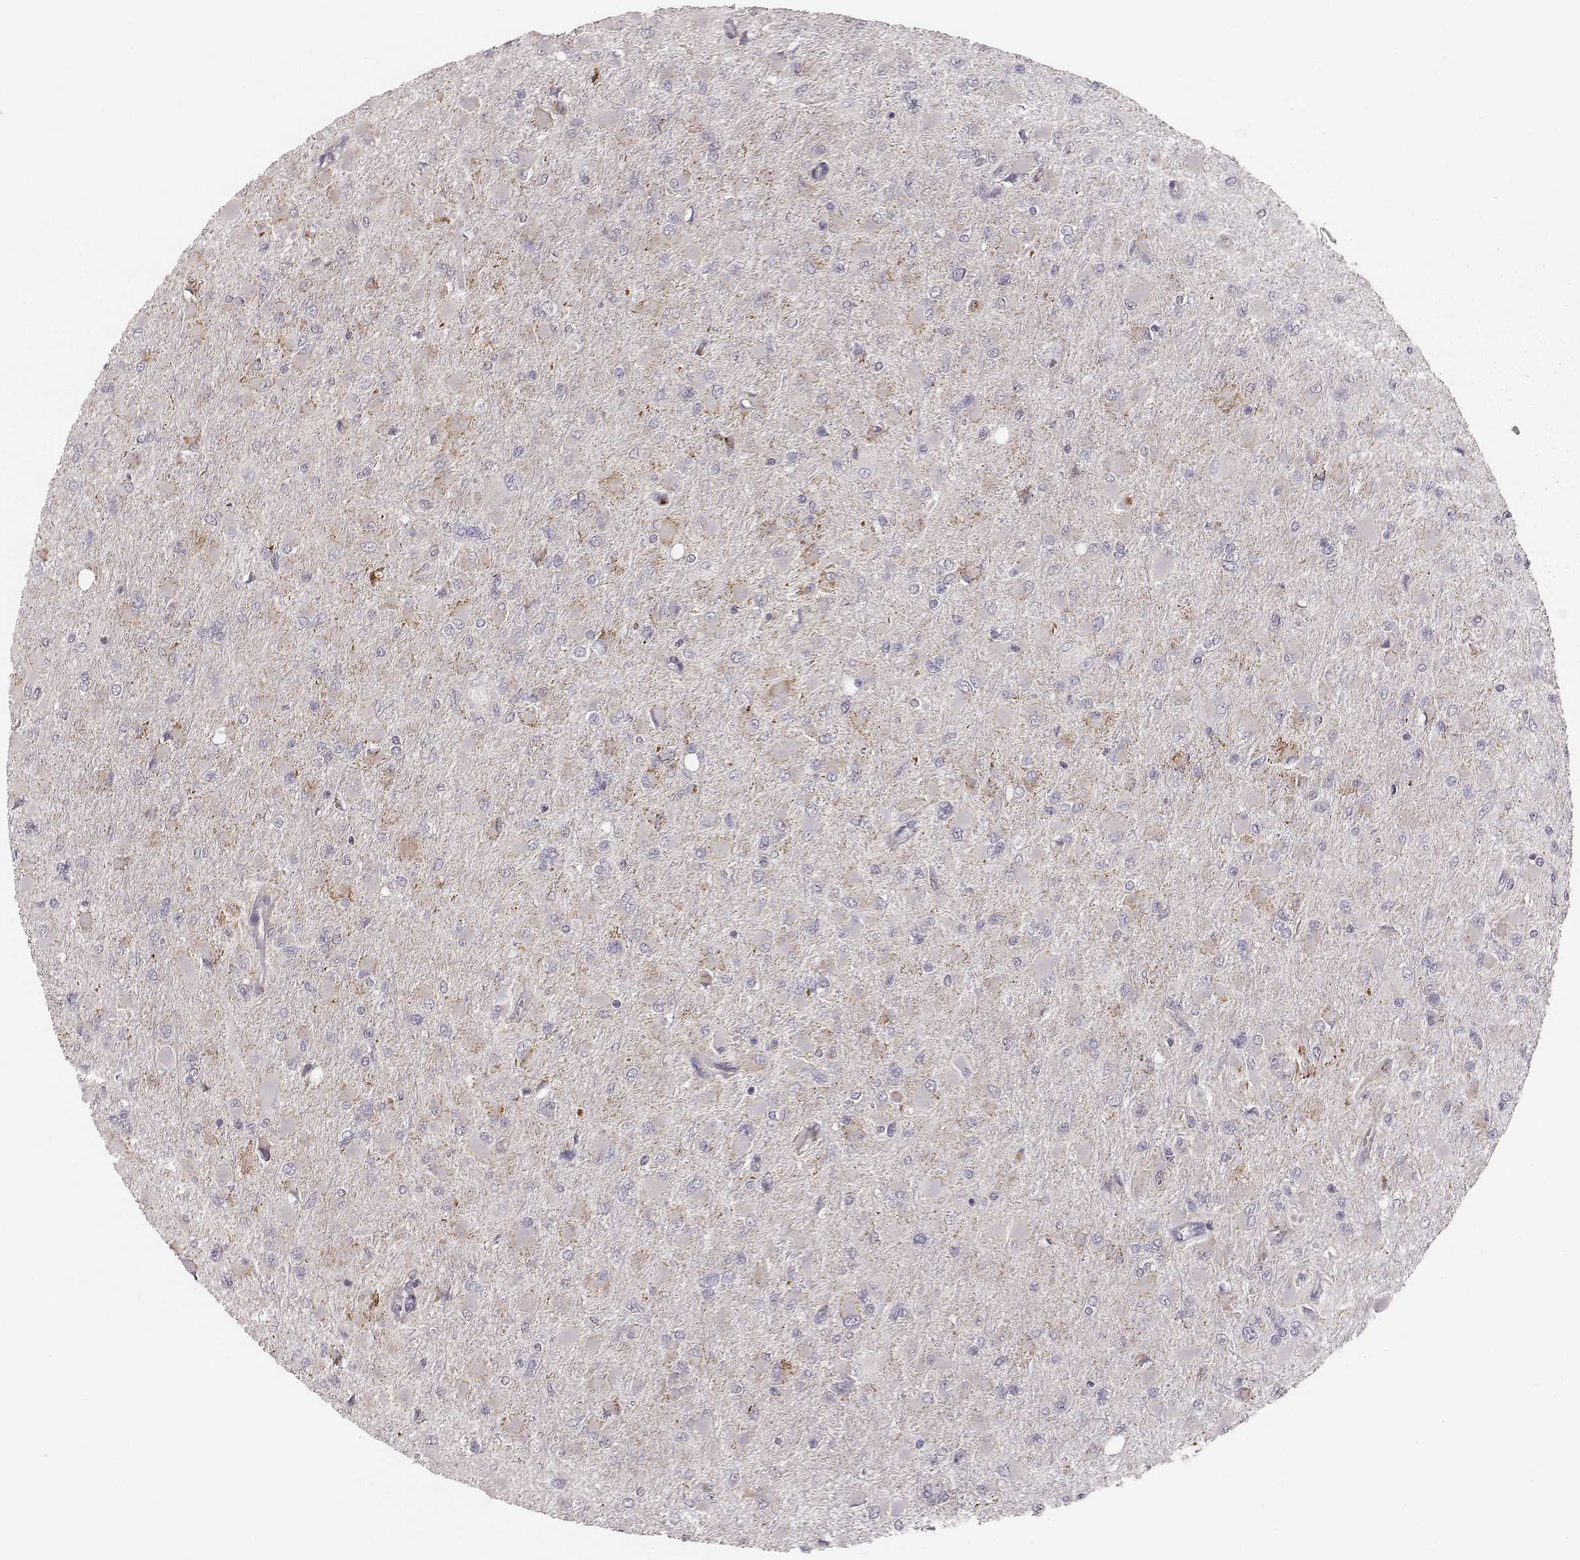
{"staining": {"intensity": "weak", "quantity": "<25%", "location": "cytoplasmic/membranous"}, "tissue": "glioma", "cell_type": "Tumor cells", "image_type": "cancer", "snomed": [{"axis": "morphology", "description": "Glioma, malignant, High grade"}, {"axis": "topography", "description": "Cerebral cortex"}], "caption": "Immunohistochemistry (IHC) of human malignant glioma (high-grade) shows no staining in tumor cells.", "gene": "TUFM", "patient": {"sex": "female", "age": 36}}